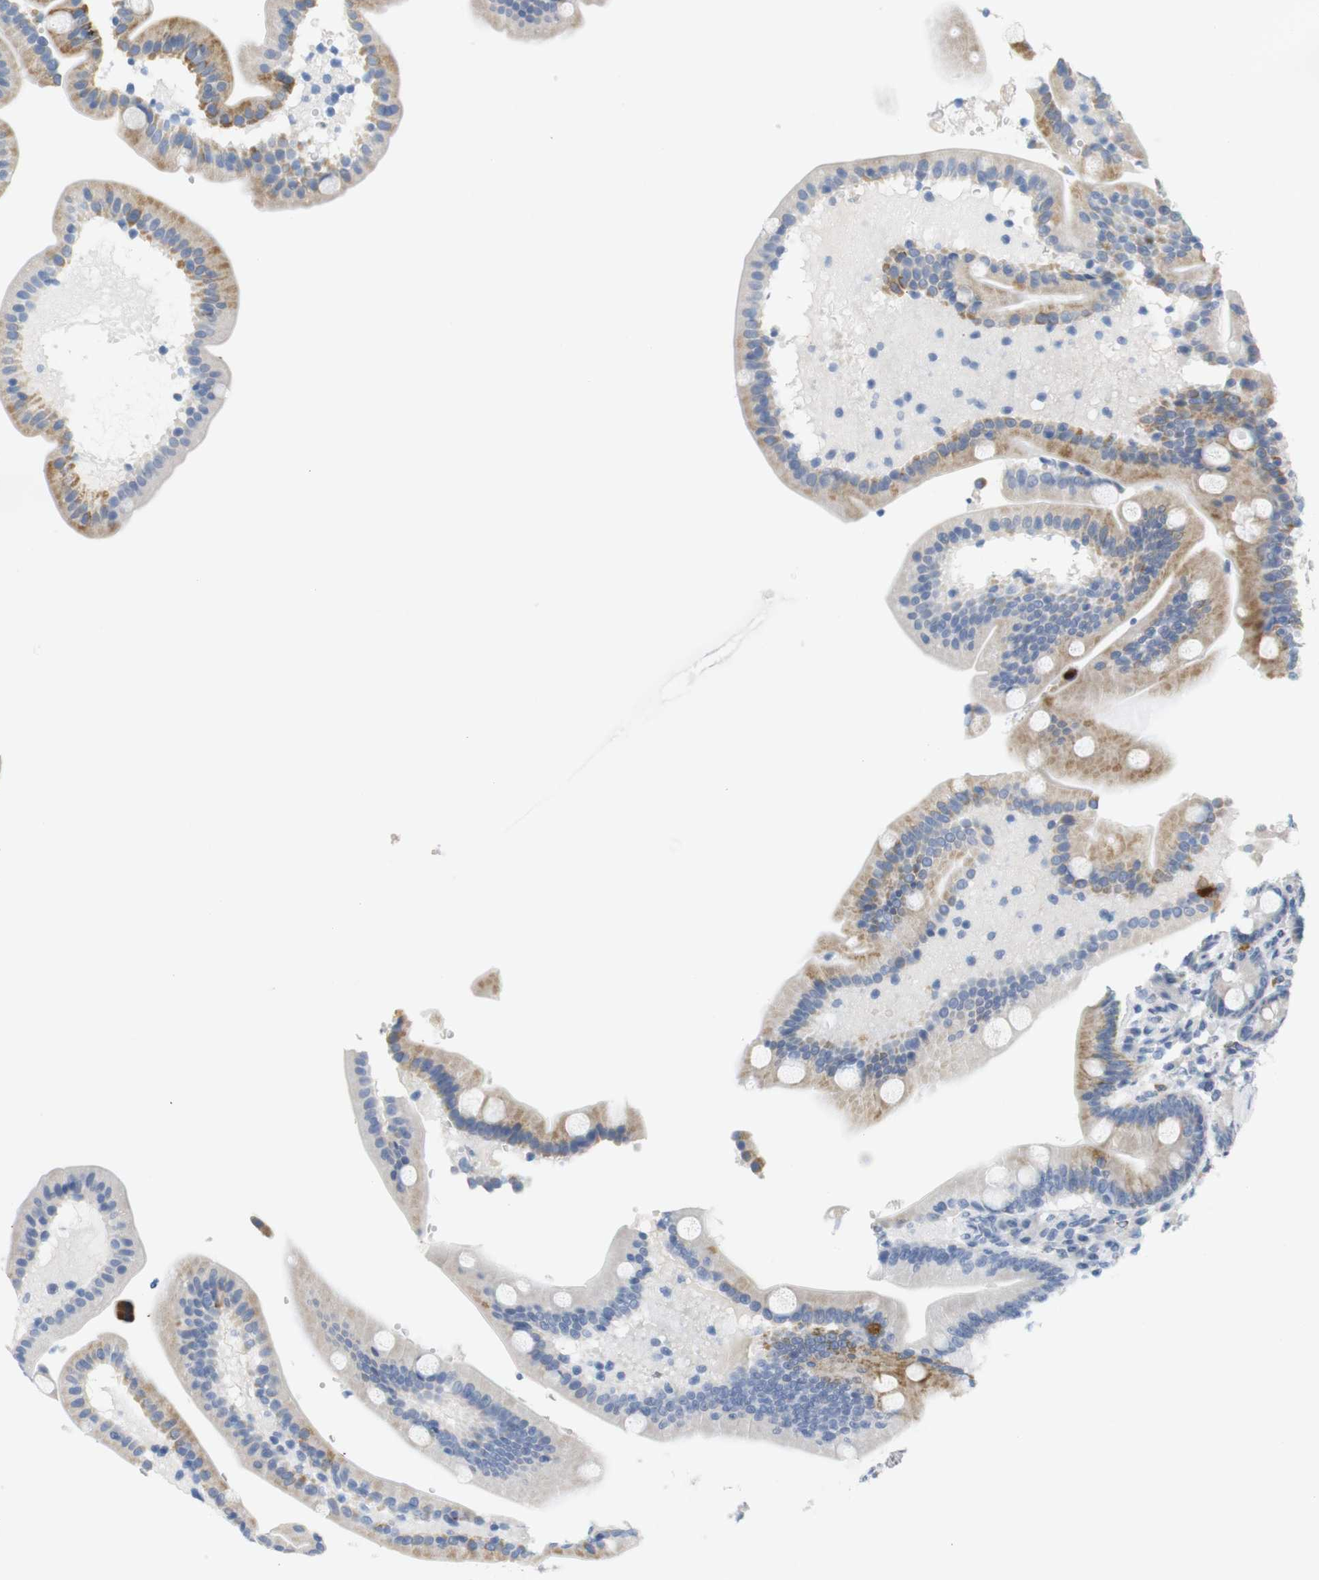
{"staining": {"intensity": "weak", "quantity": "<25%", "location": "cytoplasmic/membranous"}, "tissue": "duodenum", "cell_type": "Glandular cells", "image_type": "normal", "snomed": [{"axis": "morphology", "description": "Normal tissue, NOS"}, {"axis": "topography", "description": "Duodenum"}], "caption": "Immunohistochemistry (IHC) of normal human duodenum reveals no expression in glandular cells.", "gene": "LRRK2", "patient": {"sex": "male", "age": 54}}